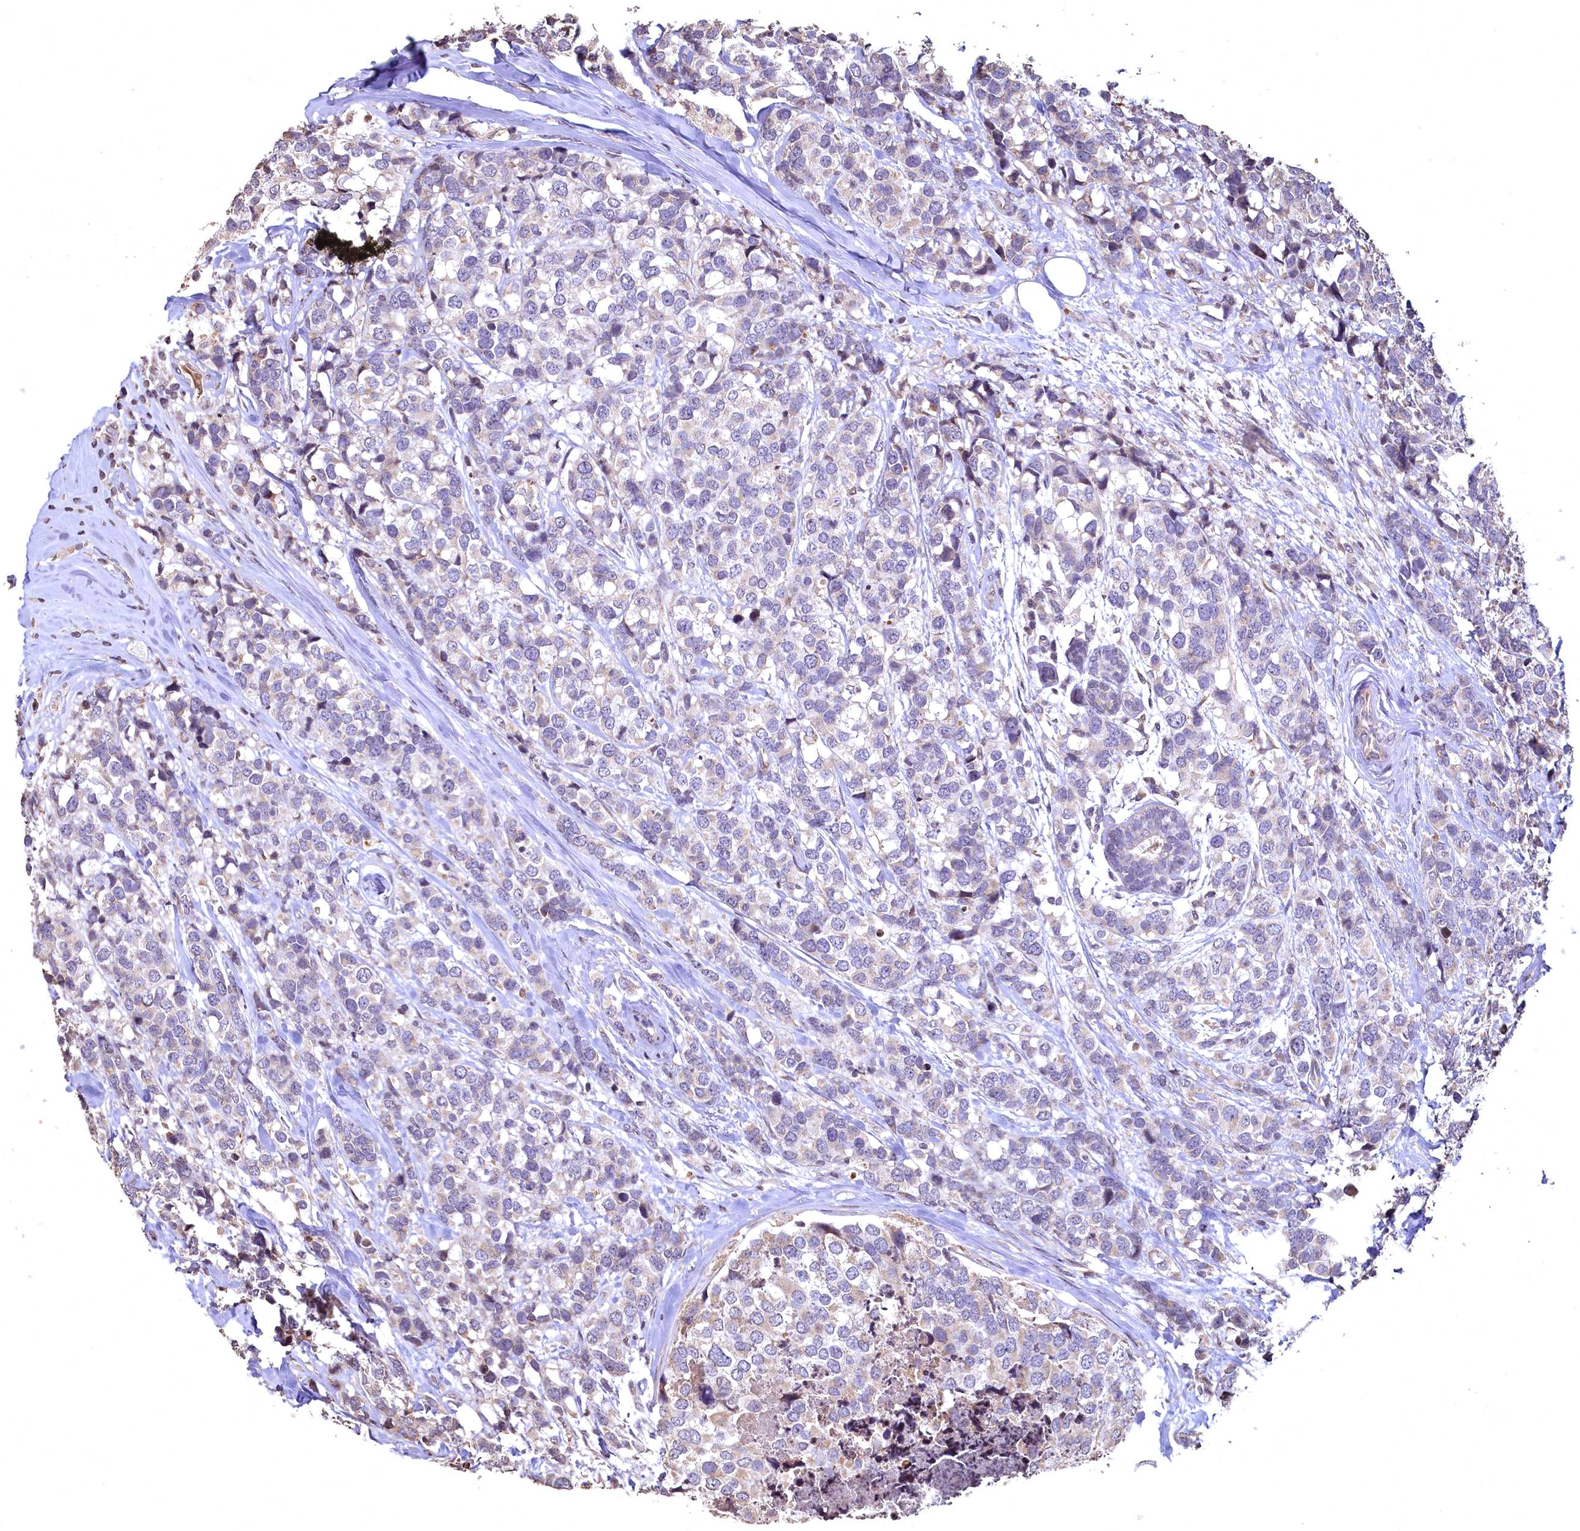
{"staining": {"intensity": "negative", "quantity": "none", "location": "none"}, "tissue": "breast cancer", "cell_type": "Tumor cells", "image_type": "cancer", "snomed": [{"axis": "morphology", "description": "Lobular carcinoma"}, {"axis": "topography", "description": "Breast"}], "caption": "Histopathology image shows no protein positivity in tumor cells of lobular carcinoma (breast) tissue. (DAB (3,3'-diaminobenzidine) immunohistochemistry (IHC) visualized using brightfield microscopy, high magnification).", "gene": "SPTA1", "patient": {"sex": "female", "age": 59}}